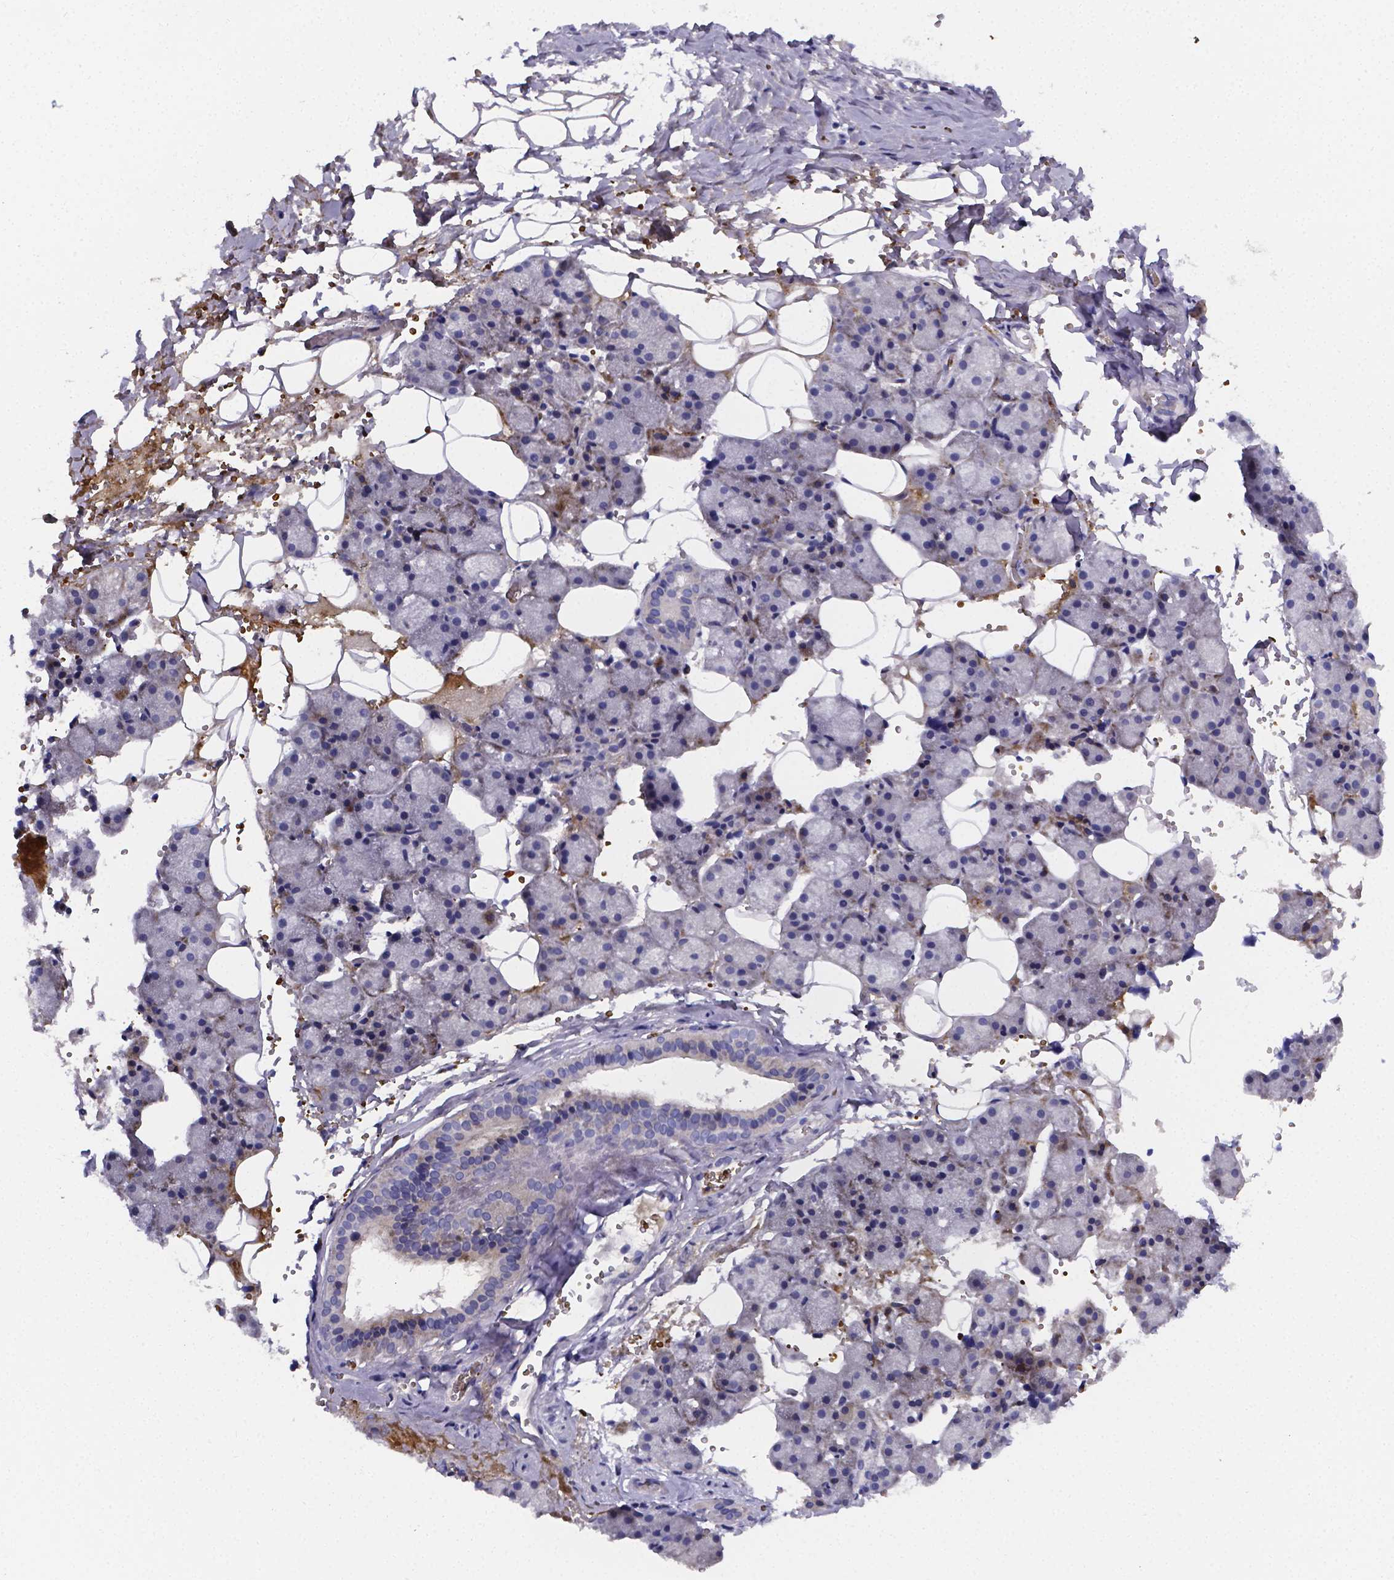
{"staining": {"intensity": "negative", "quantity": "none", "location": "none"}, "tissue": "salivary gland", "cell_type": "Glandular cells", "image_type": "normal", "snomed": [{"axis": "morphology", "description": "Normal tissue, NOS"}, {"axis": "topography", "description": "Salivary gland"}], "caption": "Benign salivary gland was stained to show a protein in brown. There is no significant staining in glandular cells. (Immunohistochemistry, brightfield microscopy, high magnification).", "gene": "GABRA3", "patient": {"sex": "male", "age": 38}}